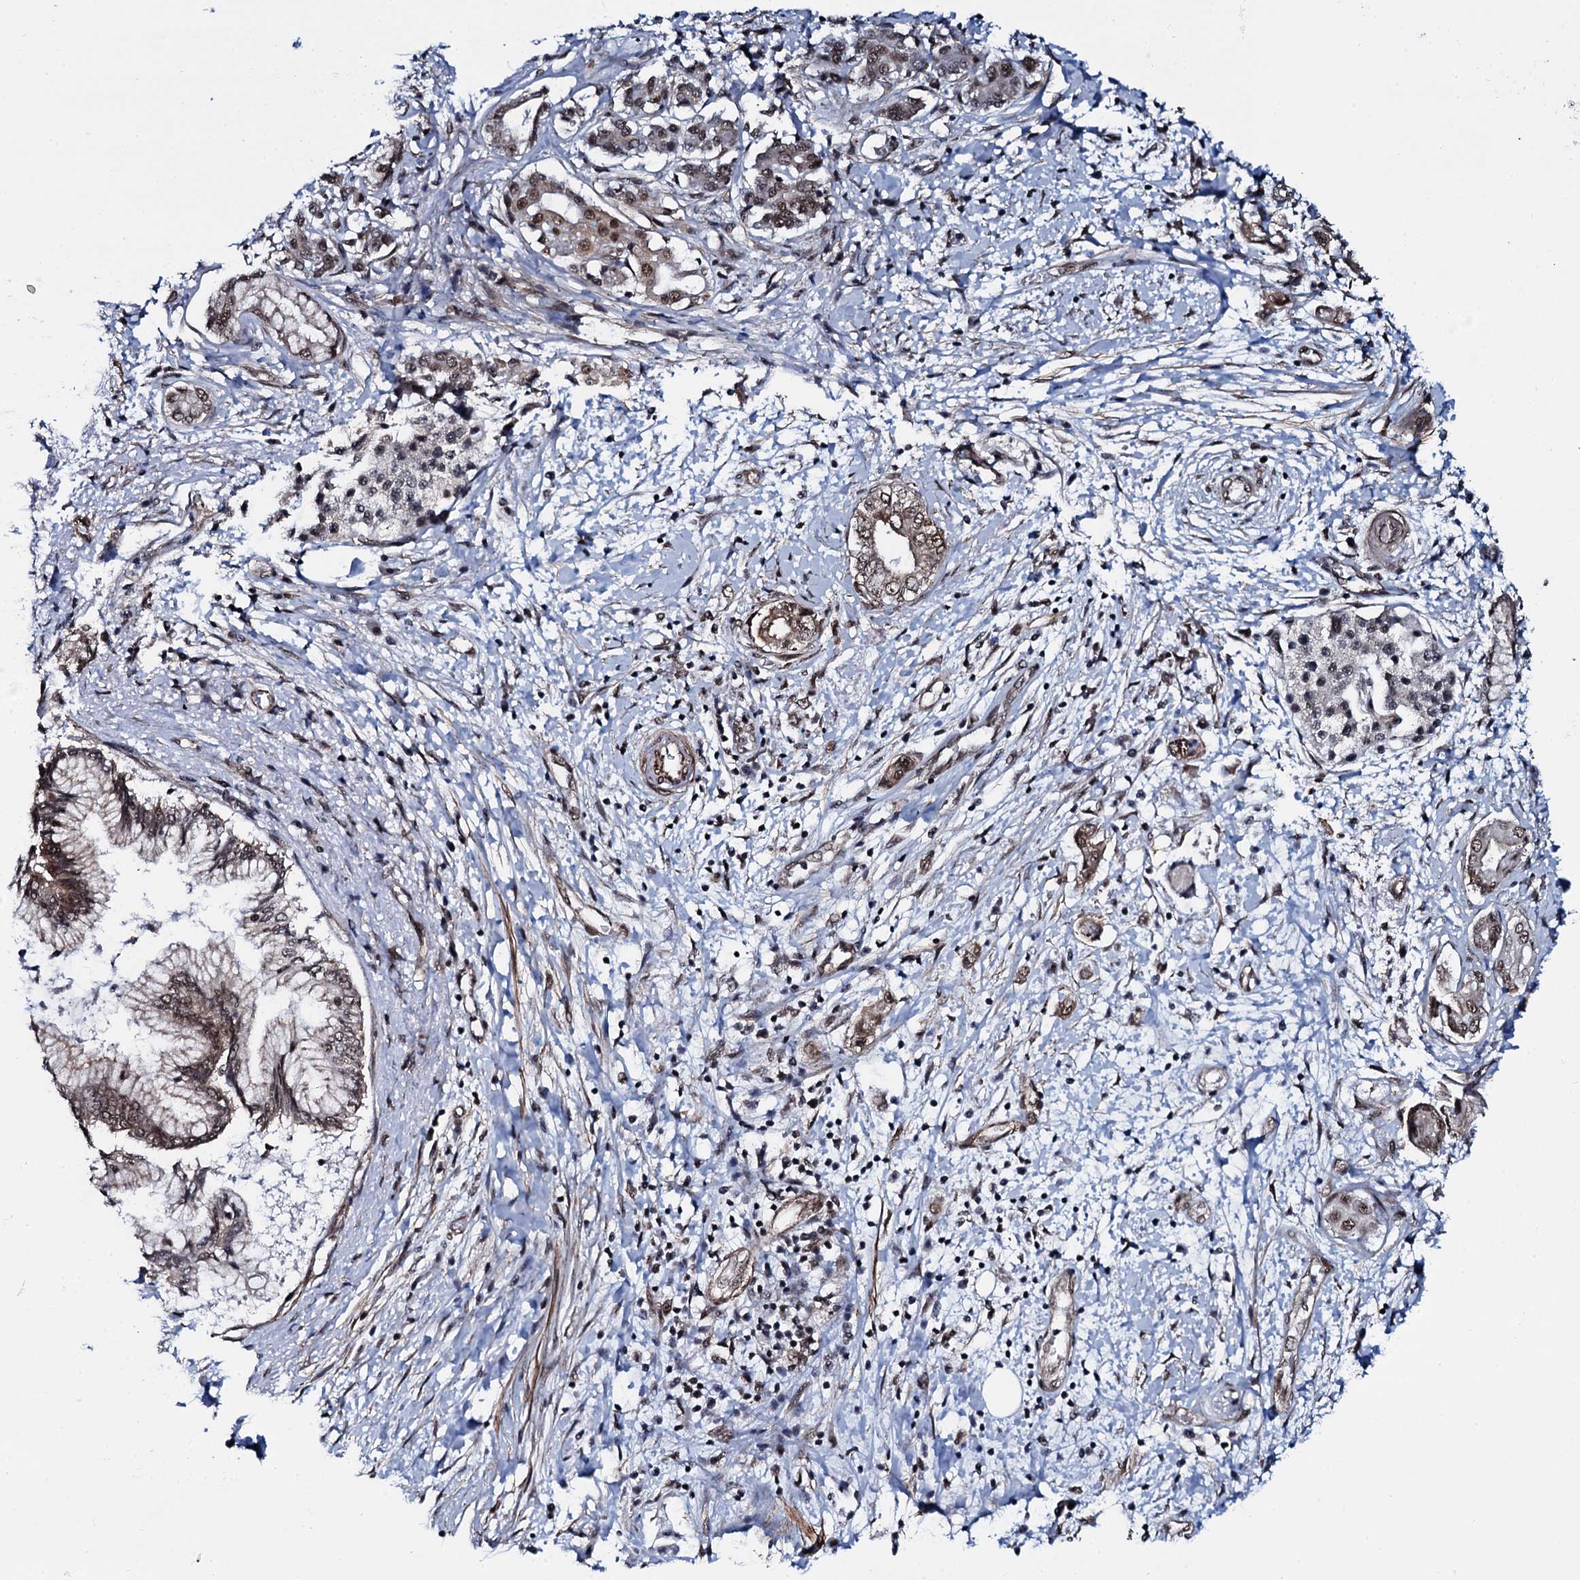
{"staining": {"intensity": "moderate", "quantity": ">75%", "location": "nuclear"}, "tissue": "pancreatic cancer", "cell_type": "Tumor cells", "image_type": "cancer", "snomed": [{"axis": "morphology", "description": "Adenocarcinoma, NOS"}, {"axis": "topography", "description": "Pancreas"}], "caption": "Pancreatic cancer tissue shows moderate nuclear expression in about >75% of tumor cells, visualized by immunohistochemistry. The staining was performed using DAB (3,3'-diaminobenzidine), with brown indicating positive protein expression. Nuclei are stained blue with hematoxylin.", "gene": "CWC15", "patient": {"sex": "female", "age": 73}}